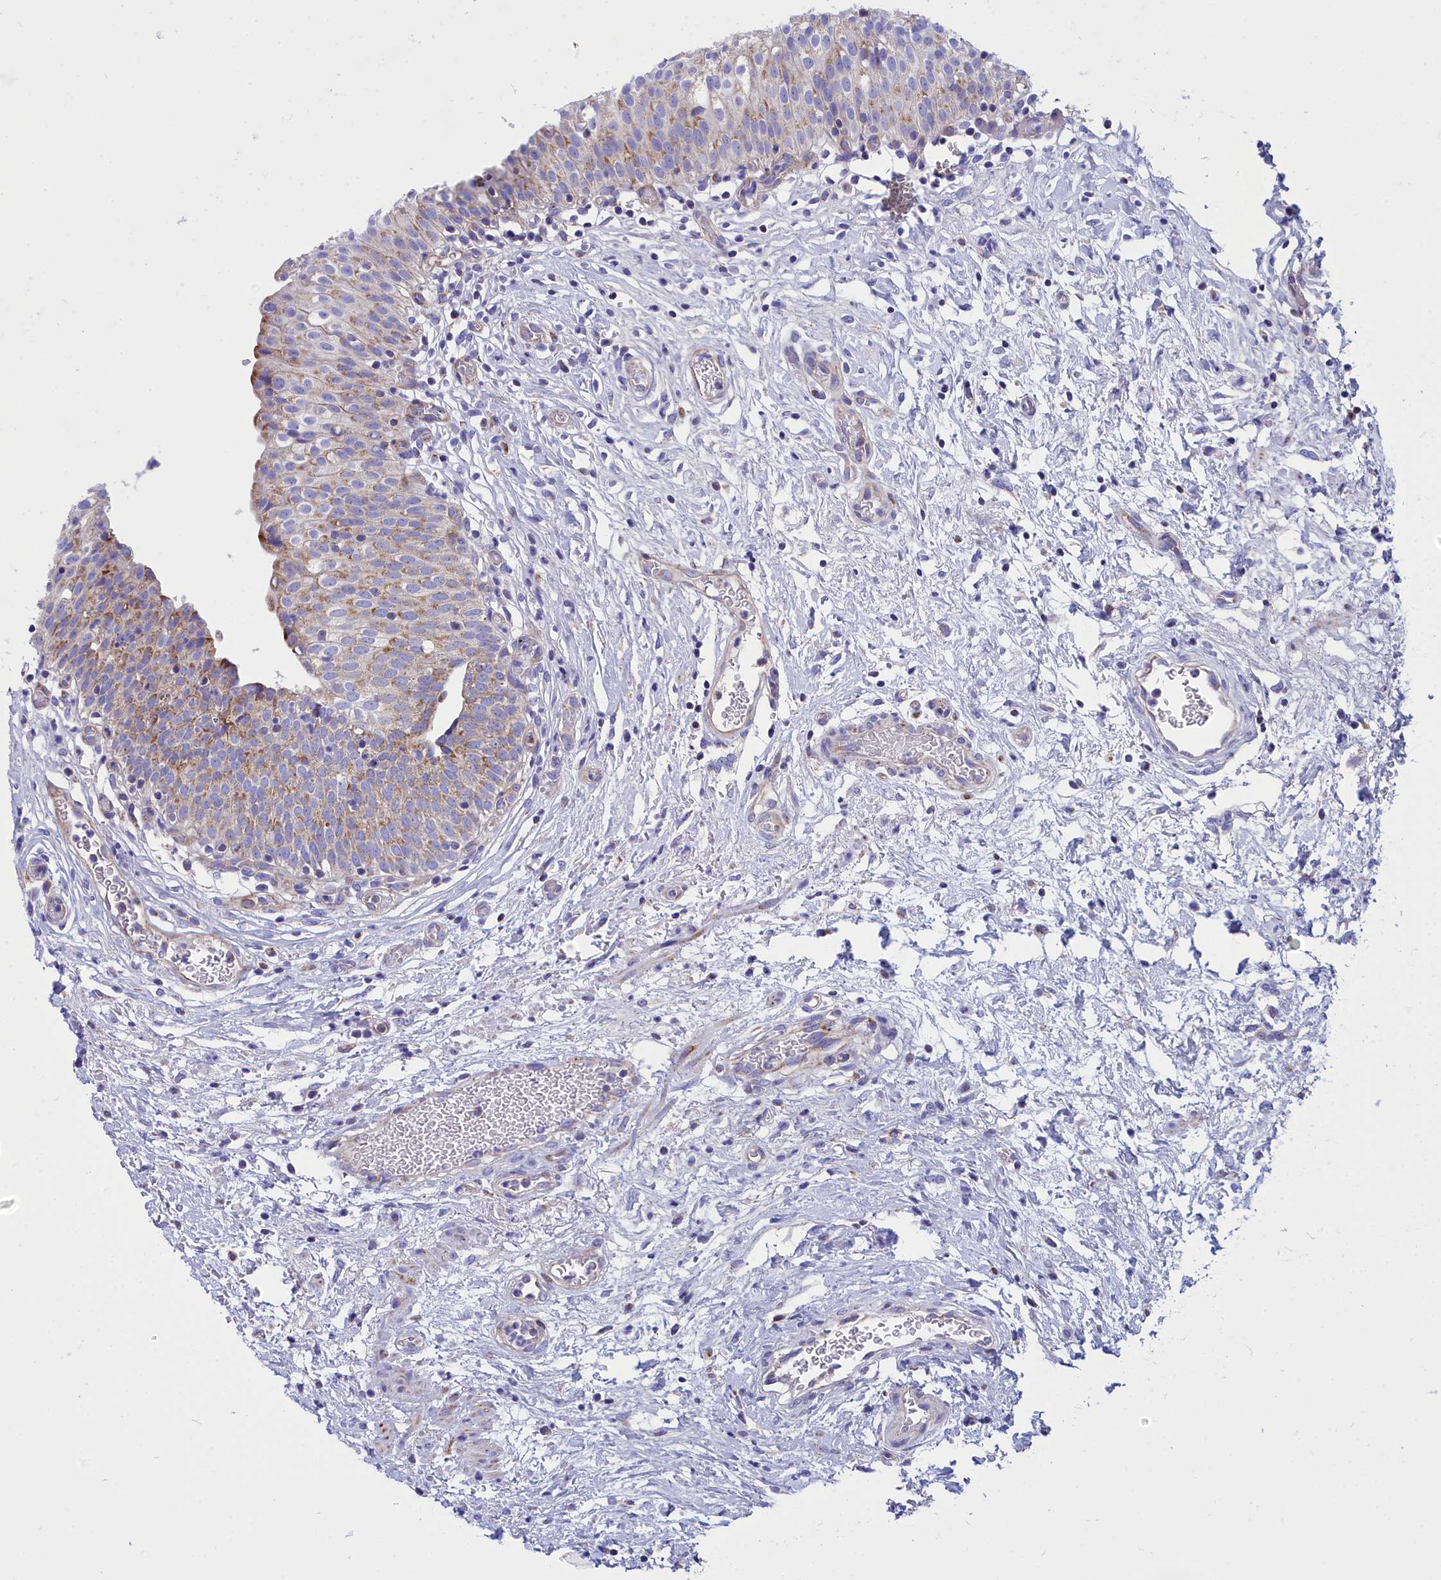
{"staining": {"intensity": "moderate", "quantity": "25%-75%", "location": "cytoplasmic/membranous"}, "tissue": "urinary bladder", "cell_type": "Urothelial cells", "image_type": "normal", "snomed": [{"axis": "morphology", "description": "Normal tissue, NOS"}, {"axis": "topography", "description": "Urinary bladder"}], "caption": "About 25%-75% of urothelial cells in unremarkable human urinary bladder display moderate cytoplasmic/membranous protein positivity as visualized by brown immunohistochemical staining.", "gene": "CCRL2", "patient": {"sex": "male", "age": 55}}